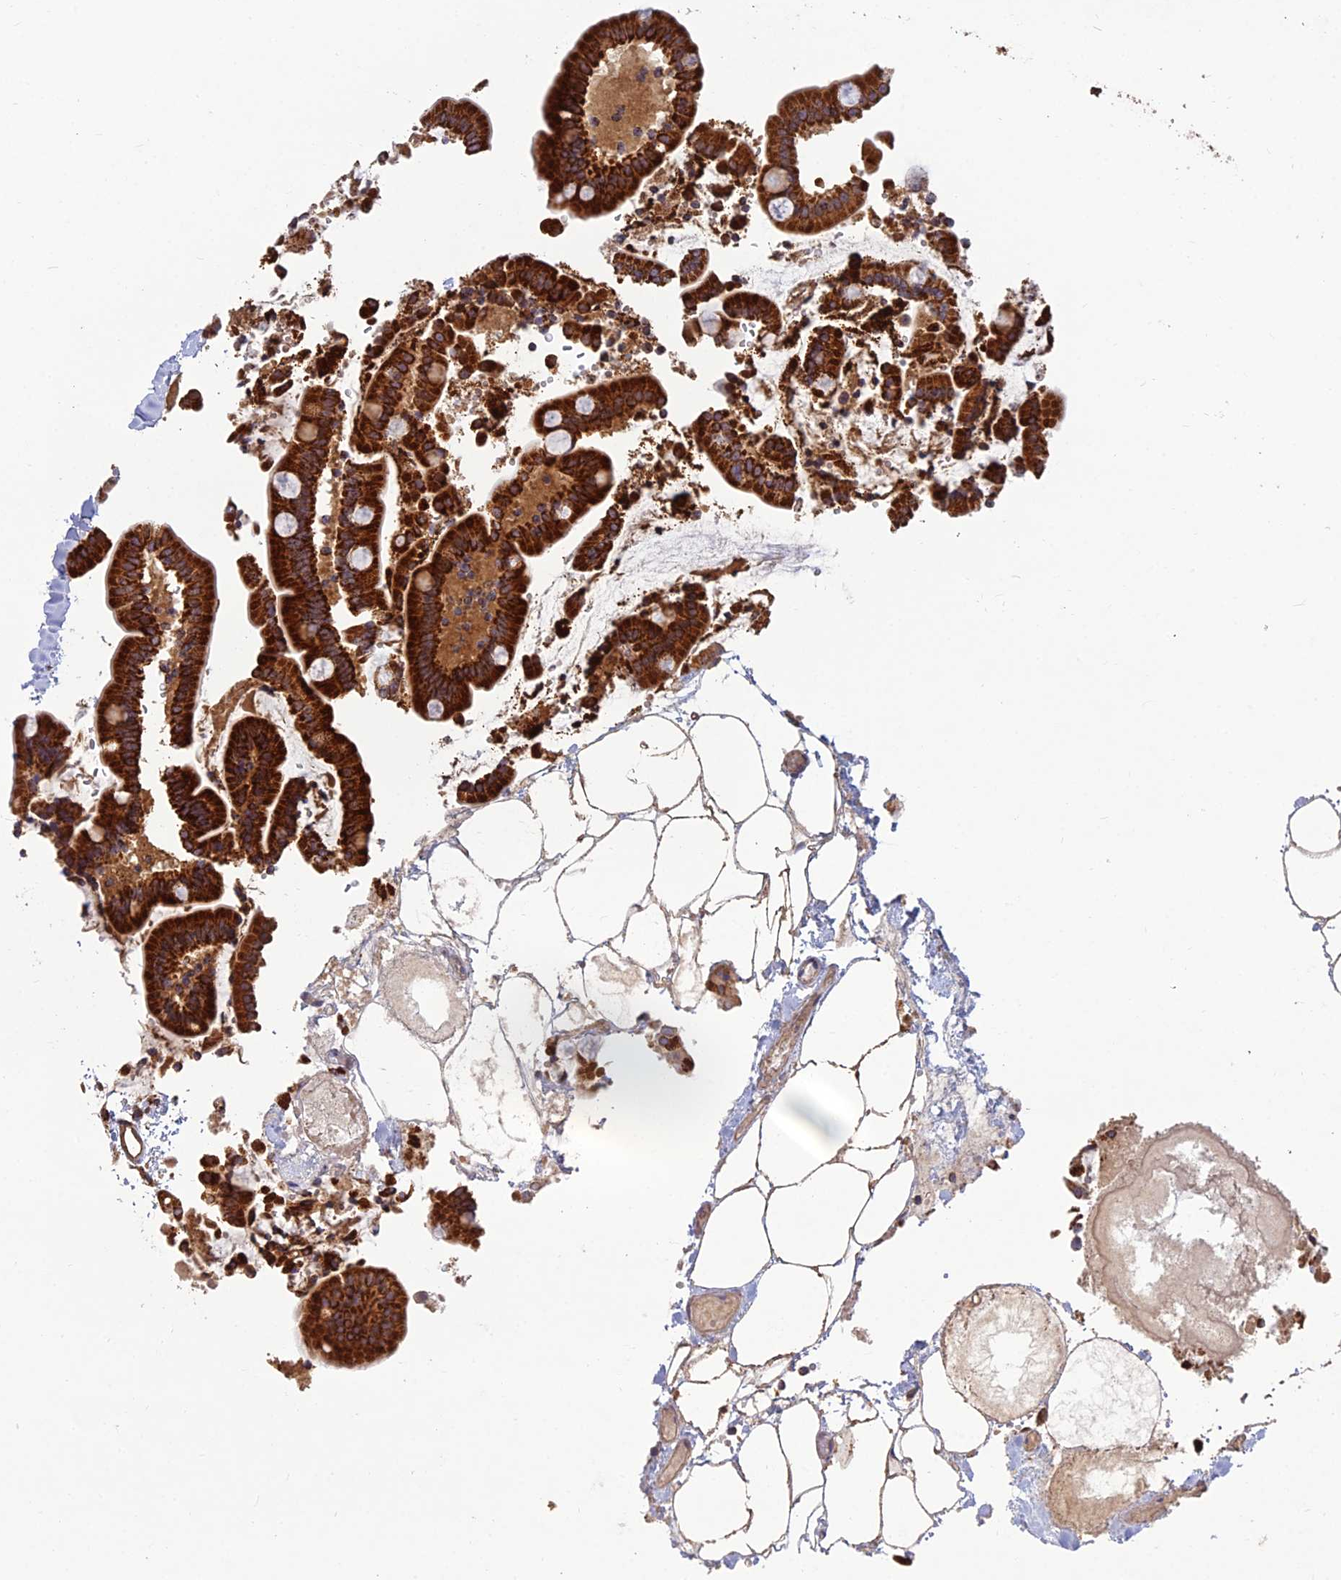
{"staining": {"intensity": "strong", "quantity": ">75%", "location": "cytoplasmic/membranous"}, "tissue": "duodenum", "cell_type": "Glandular cells", "image_type": "normal", "snomed": [{"axis": "morphology", "description": "Normal tissue, NOS"}, {"axis": "topography", "description": "Duodenum"}], "caption": "Approximately >75% of glandular cells in benign duodenum reveal strong cytoplasmic/membranous protein expression as visualized by brown immunohistochemical staining.", "gene": "RIC8B", "patient": {"sex": "male", "age": 54}}